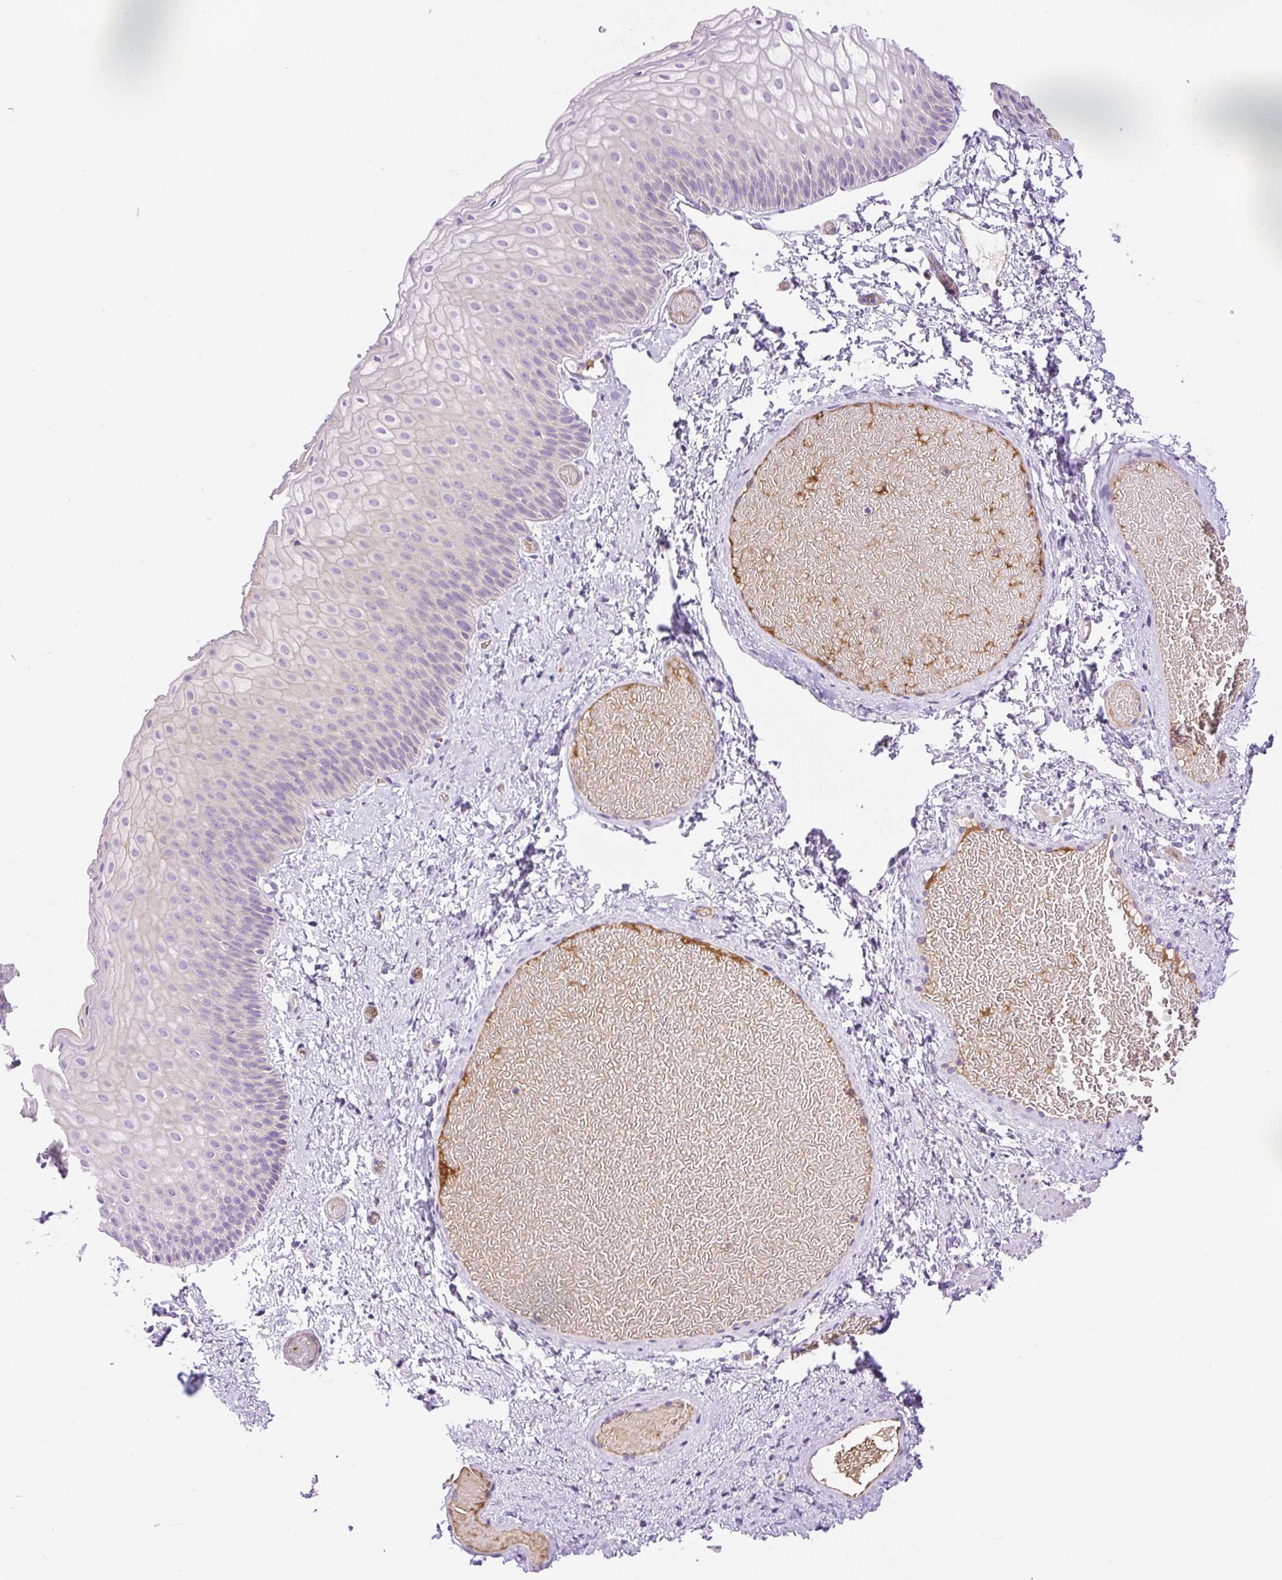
{"staining": {"intensity": "negative", "quantity": "none", "location": "none"}, "tissue": "skin", "cell_type": "Epidermal cells", "image_type": "normal", "snomed": [{"axis": "morphology", "description": "Normal tissue, NOS"}, {"axis": "topography", "description": "Anal"}], "caption": "Epidermal cells show no significant protein staining in unremarkable skin. Brightfield microscopy of immunohistochemistry (IHC) stained with DAB (brown) and hematoxylin (blue), captured at high magnification.", "gene": "LHFPL5", "patient": {"sex": "female", "age": 40}}